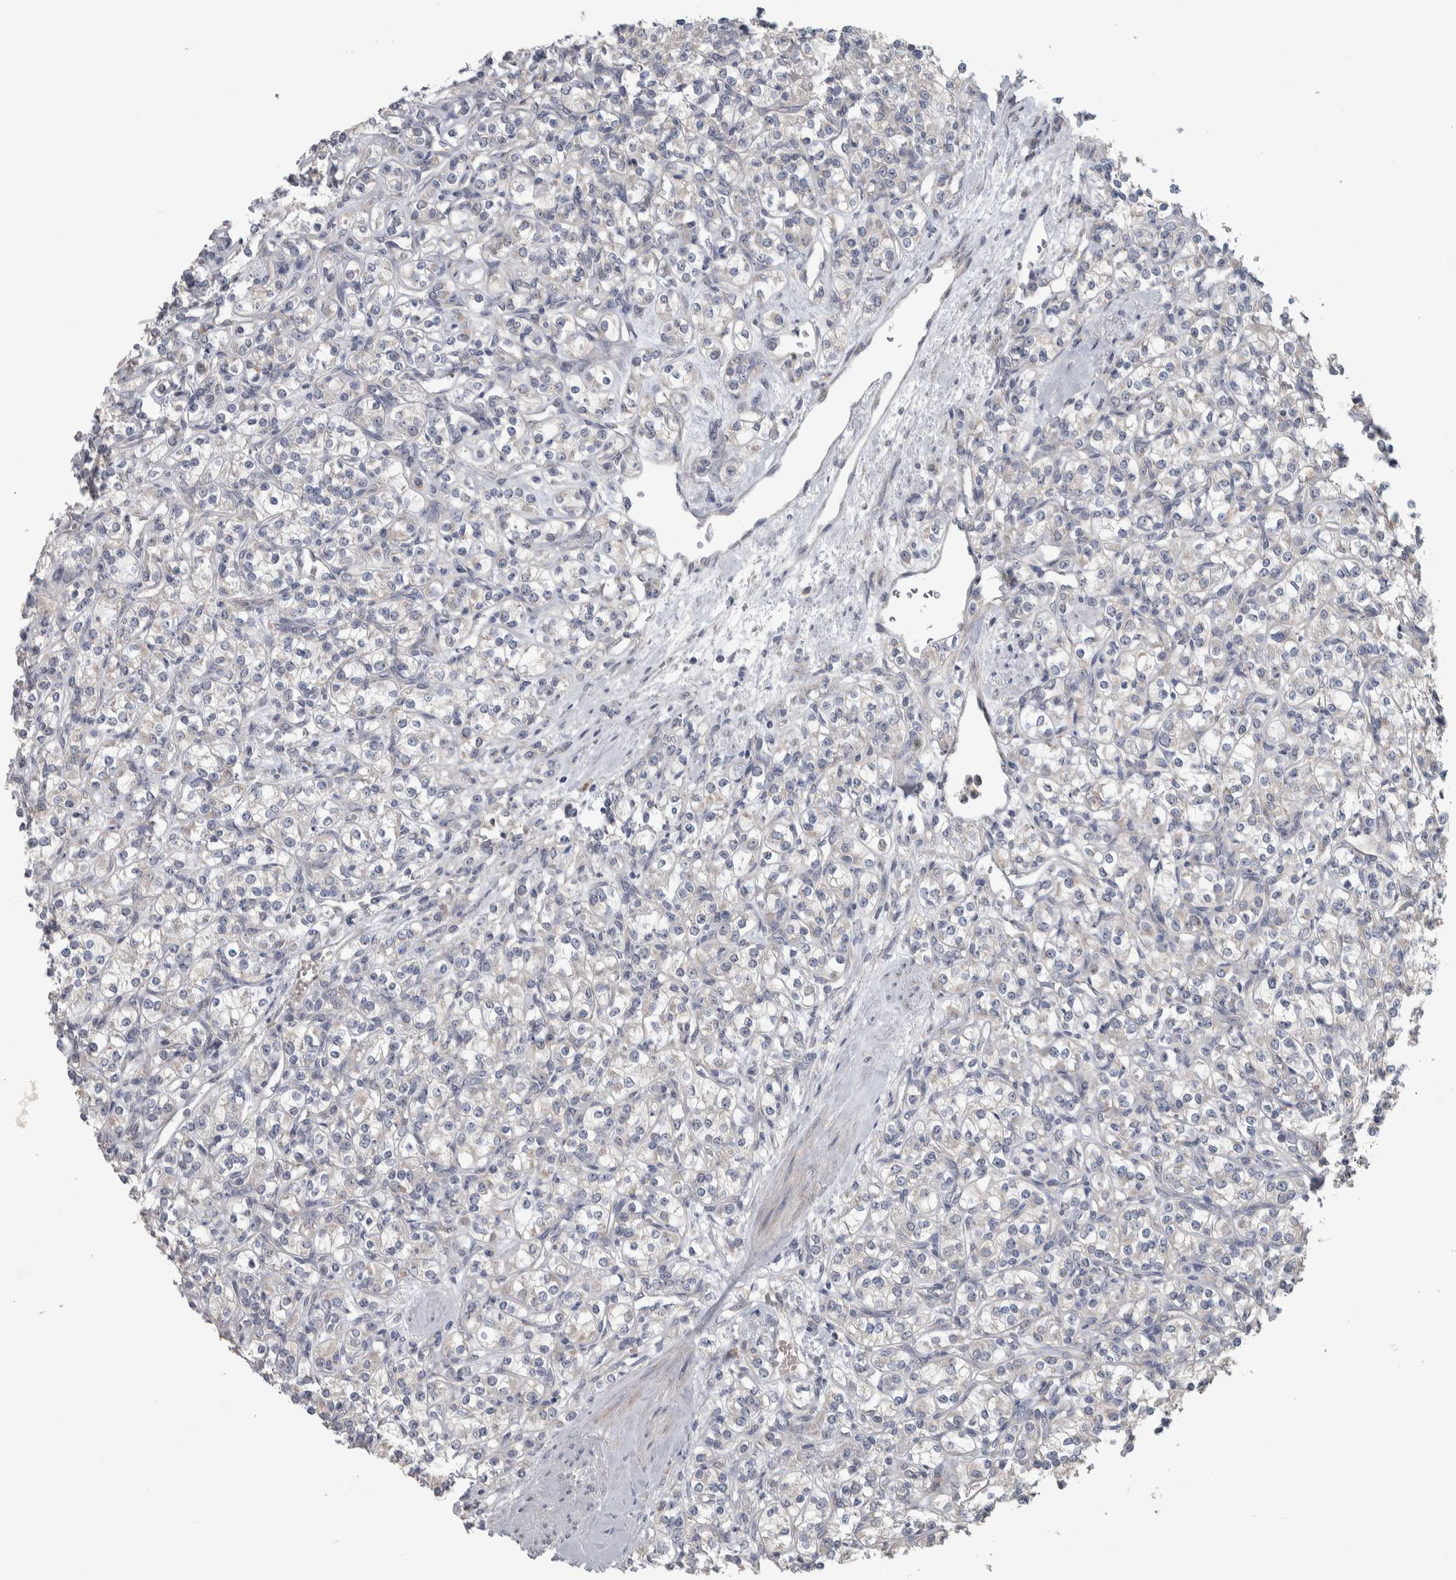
{"staining": {"intensity": "negative", "quantity": "none", "location": "none"}, "tissue": "renal cancer", "cell_type": "Tumor cells", "image_type": "cancer", "snomed": [{"axis": "morphology", "description": "Adenocarcinoma, NOS"}, {"axis": "topography", "description": "Kidney"}], "caption": "Histopathology image shows no protein positivity in tumor cells of adenocarcinoma (renal) tissue.", "gene": "SRP68", "patient": {"sex": "male", "age": 77}}